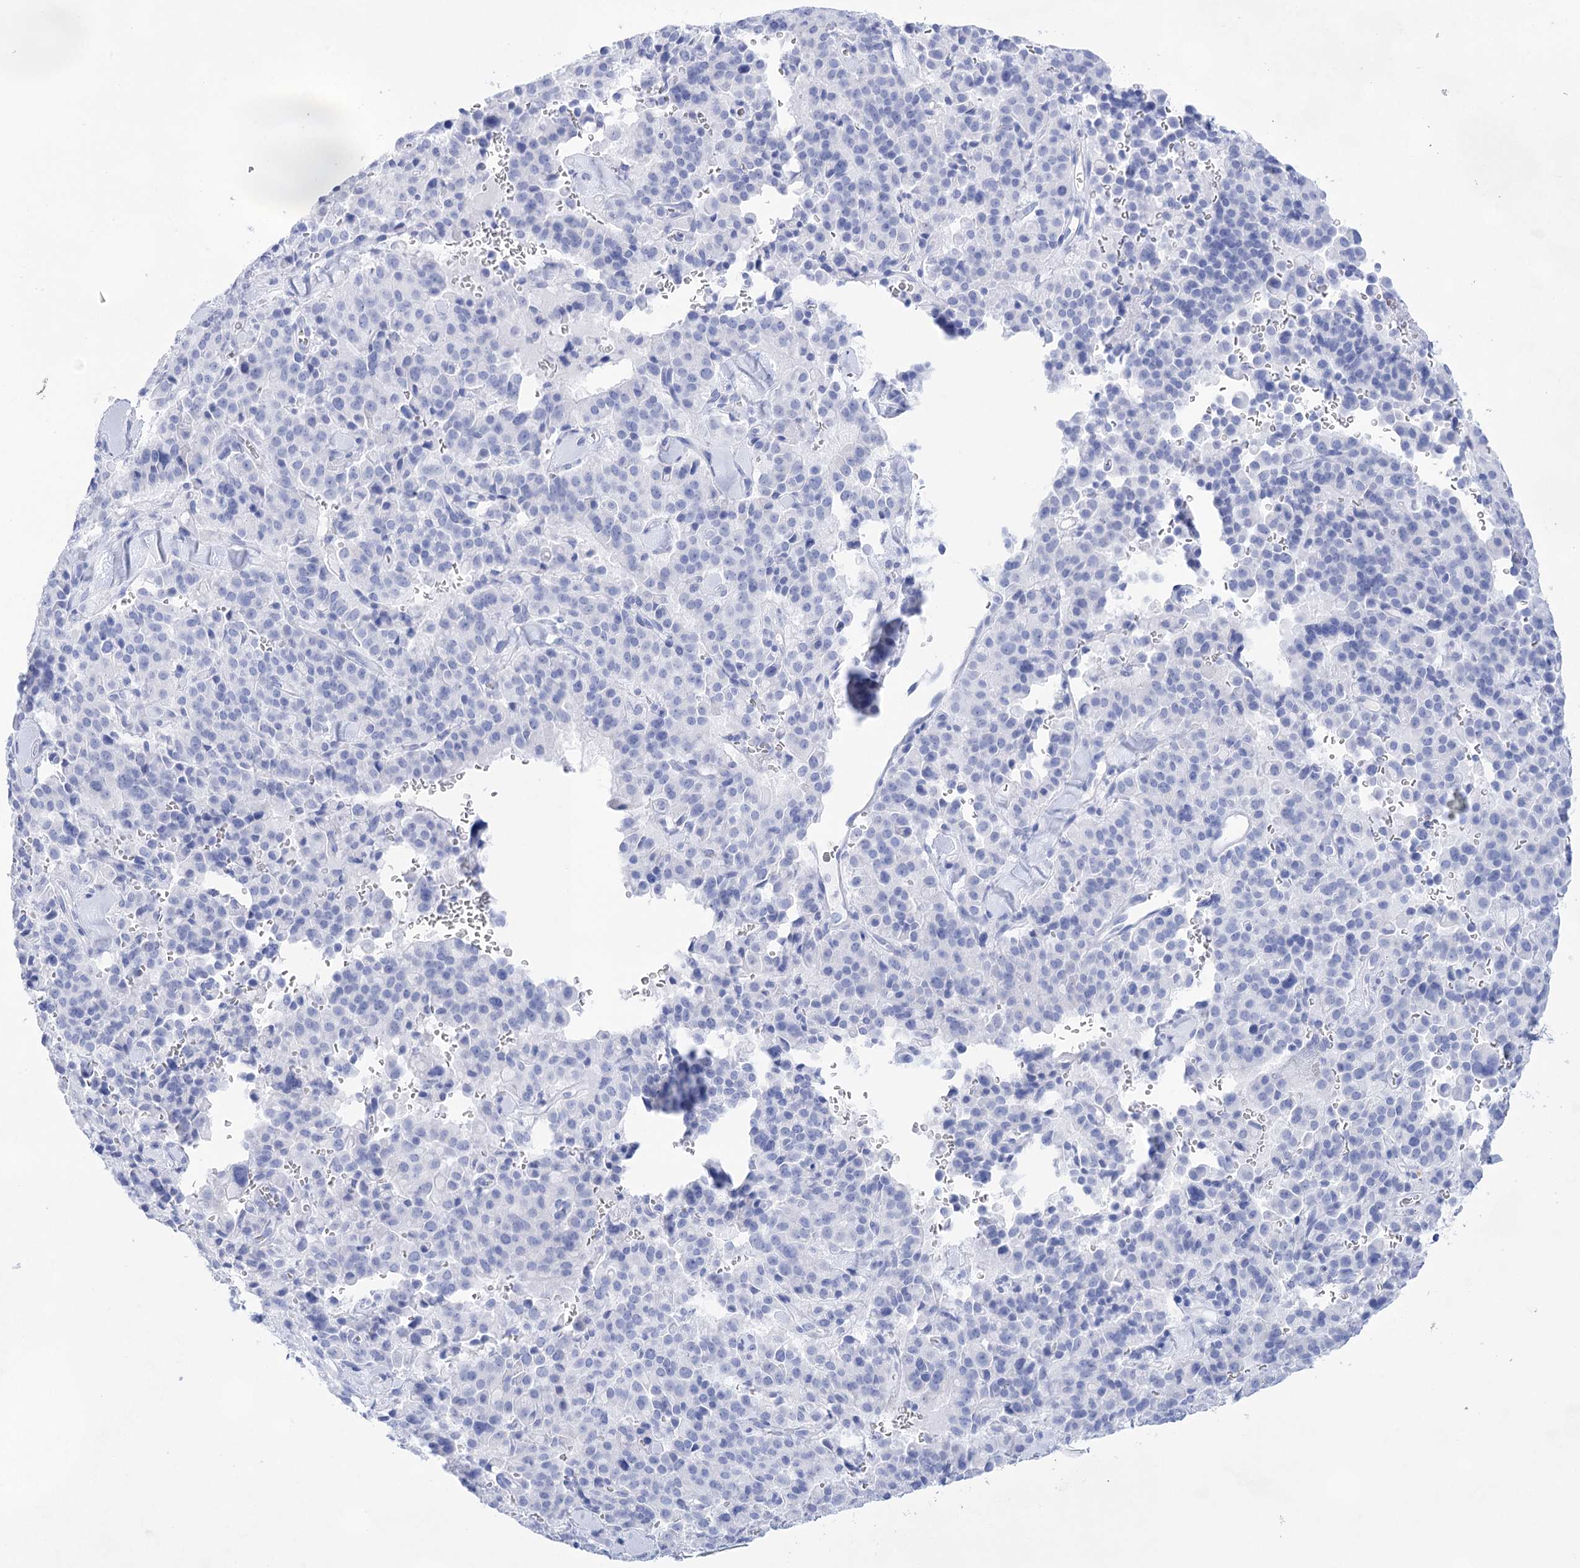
{"staining": {"intensity": "negative", "quantity": "none", "location": "none"}, "tissue": "pancreatic cancer", "cell_type": "Tumor cells", "image_type": "cancer", "snomed": [{"axis": "morphology", "description": "Adenocarcinoma, NOS"}, {"axis": "topography", "description": "Pancreas"}], "caption": "Image shows no significant protein staining in tumor cells of pancreatic cancer.", "gene": "LALBA", "patient": {"sex": "male", "age": 65}}